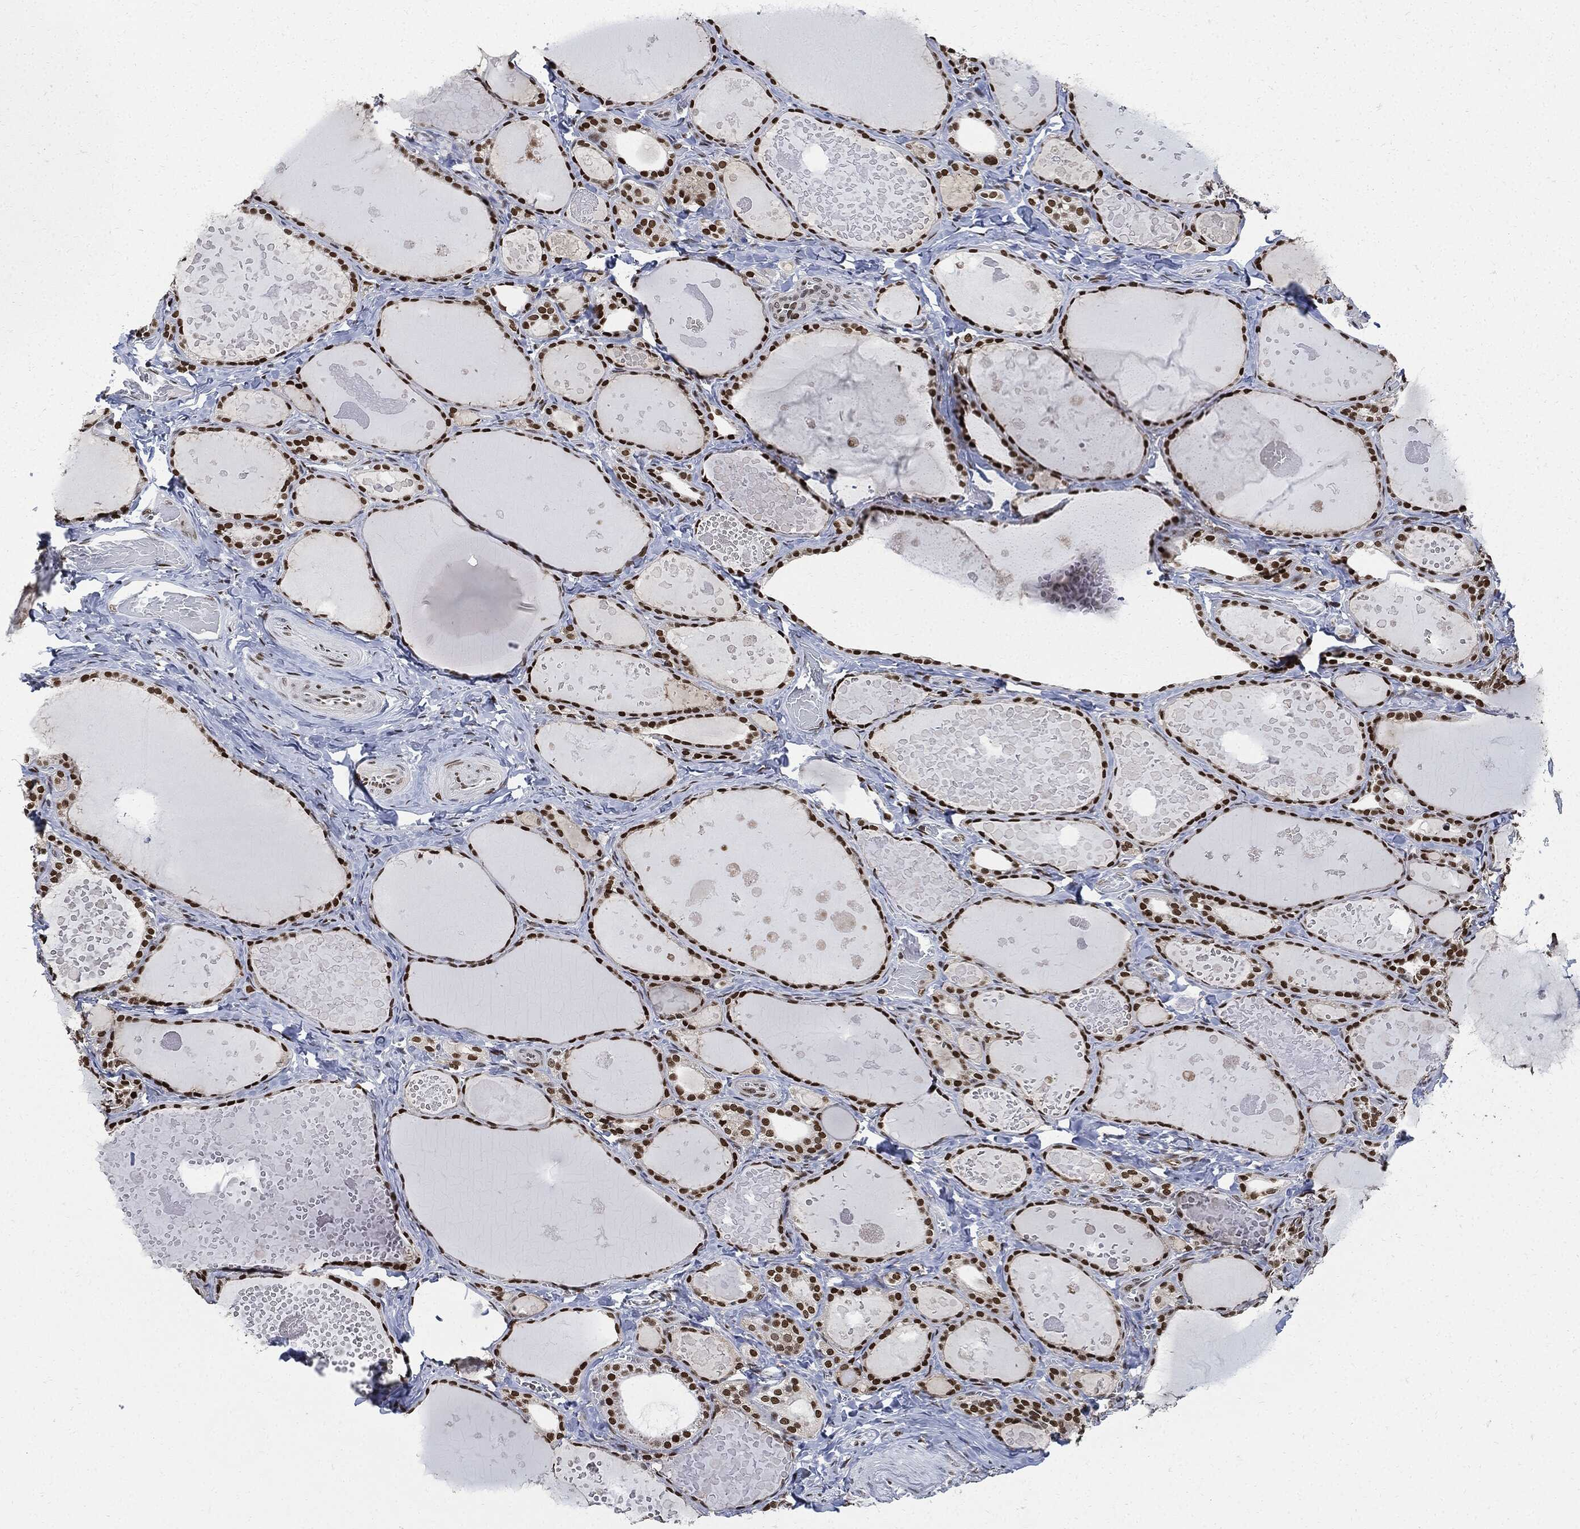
{"staining": {"intensity": "strong", "quantity": ">75%", "location": "nuclear"}, "tissue": "thyroid gland", "cell_type": "Glandular cells", "image_type": "normal", "snomed": [{"axis": "morphology", "description": "Normal tissue, NOS"}, {"axis": "topography", "description": "Thyroid gland"}], "caption": "Immunohistochemistry image of benign thyroid gland stained for a protein (brown), which displays high levels of strong nuclear expression in about >75% of glandular cells.", "gene": "PCNA", "patient": {"sex": "female", "age": 56}}